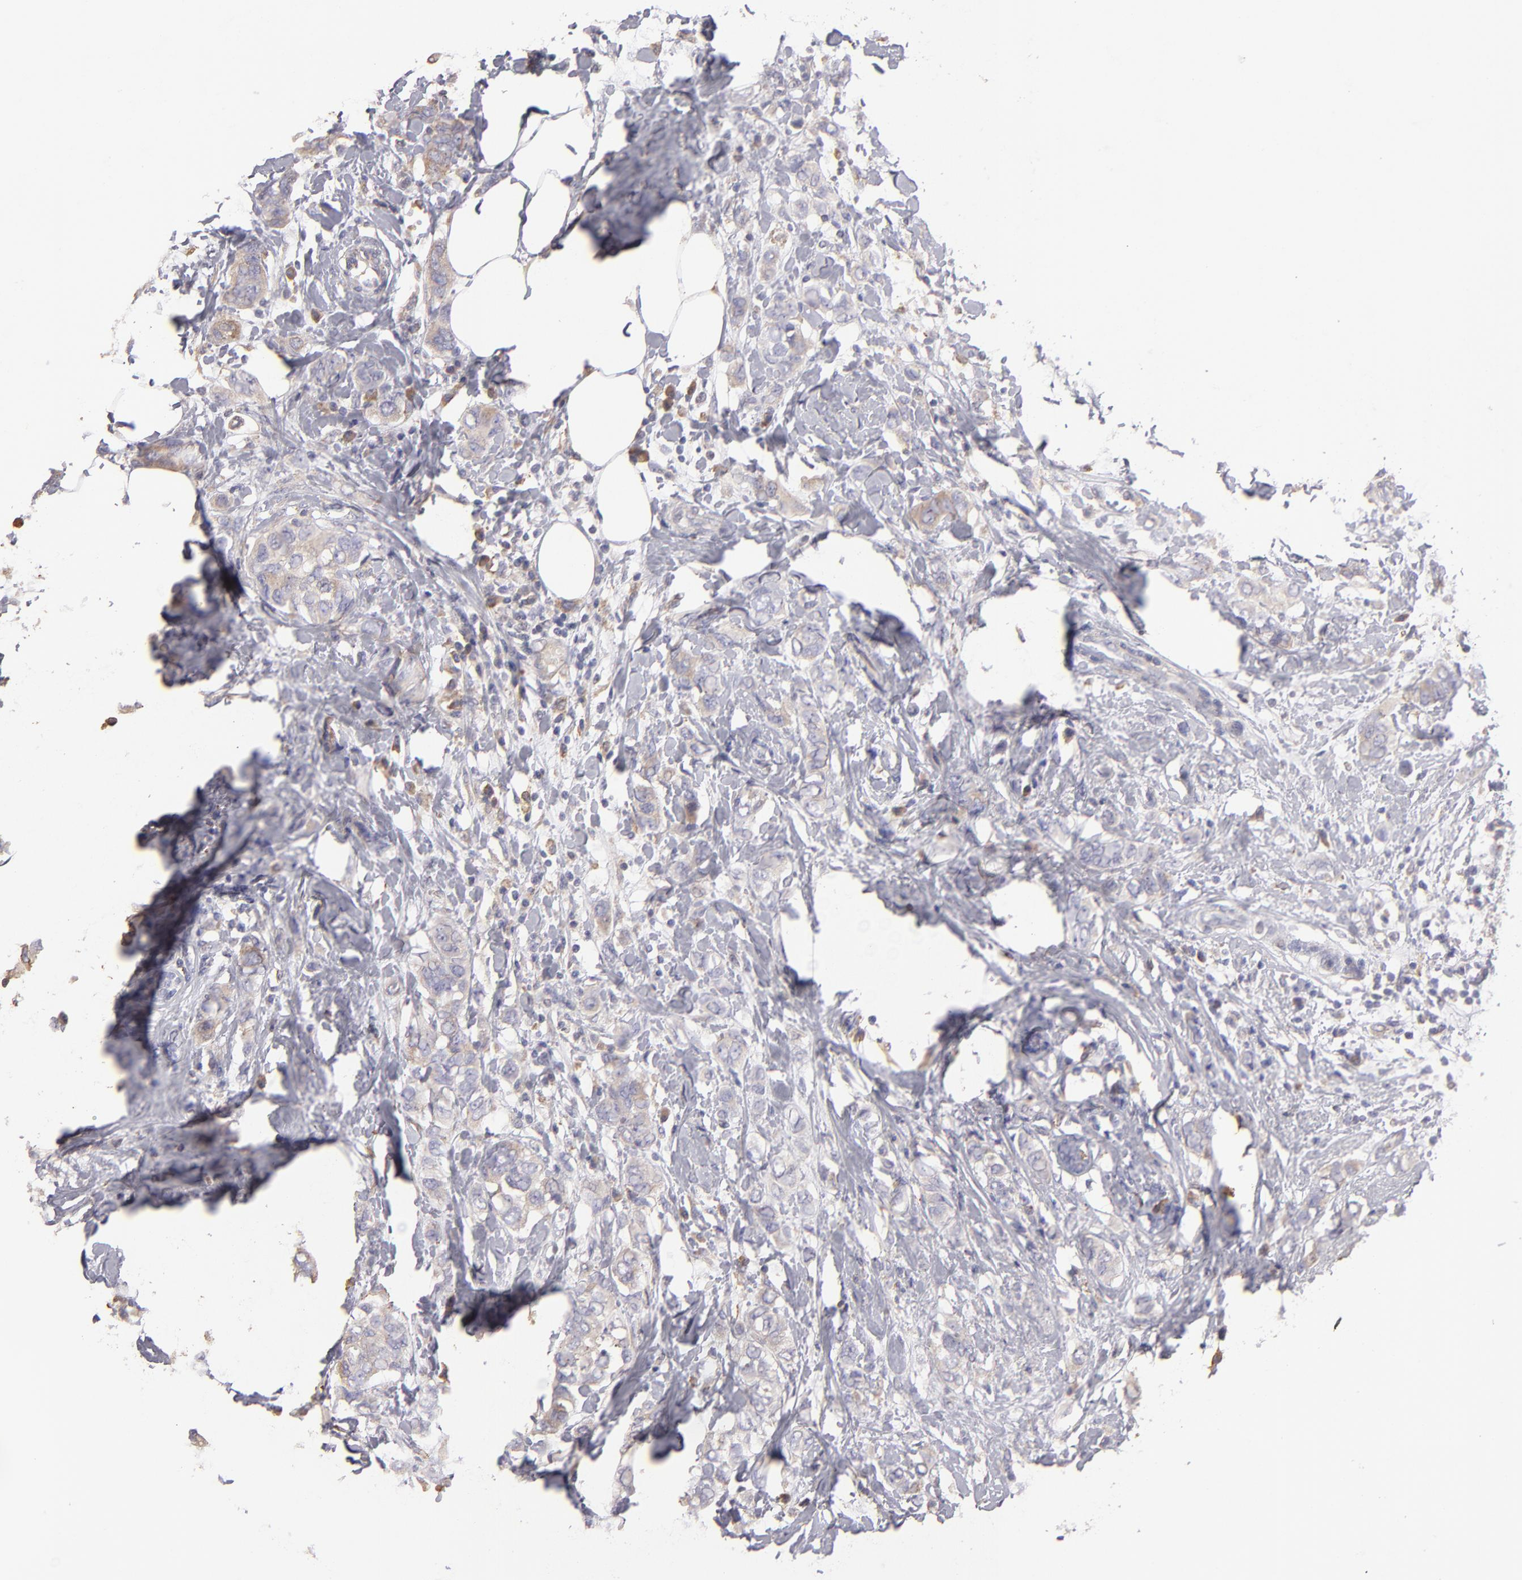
{"staining": {"intensity": "weak", "quantity": "25%-75%", "location": "cytoplasmic/membranous"}, "tissue": "breast cancer", "cell_type": "Tumor cells", "image_type": "cancer", "snomed": [{"axis": "morphology", "description": "Normal tissue, NOS"}, {"axis": "morphology", "description": "Duct carcinoma"}, {"axis": "topography", "description": "Breast"}], "caption": "Protein analysis of breast intraductal carcinoma tissue shows weak cytoplasmic/membranous staining in about 25%-75% of tumor cells.", "gene": "CALR", "patient": {"sex": "female", "age": 50}}